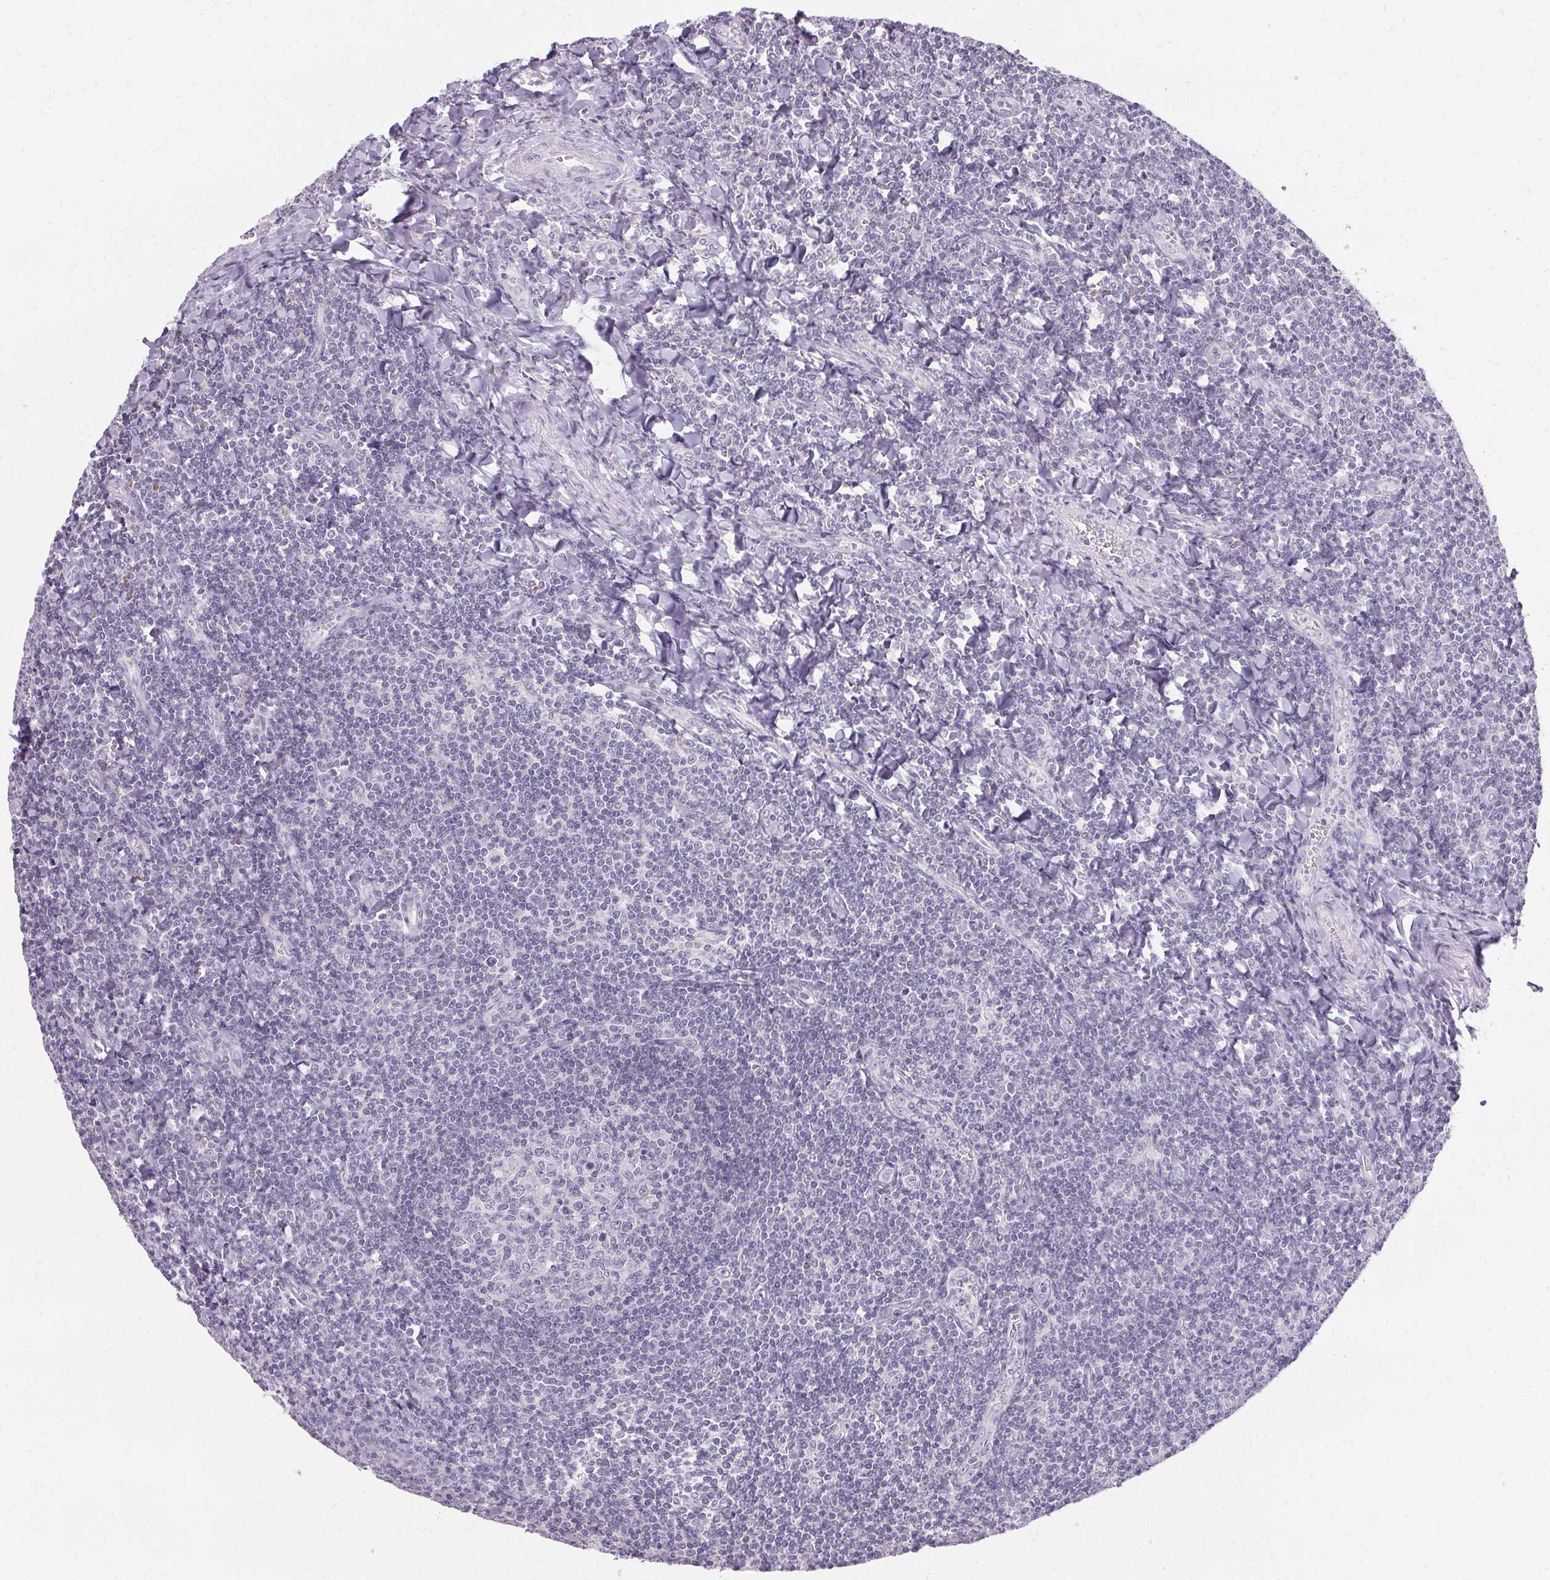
{"staining": {"intensity": "negative", "quantity": "none", "location": "none"}, "tissue": "tonsil", "cell_type": "Germinal center cells", "image_type": "normal", "snomed": [{"axis": "morphology", "description": "Normal tissue, NOS"}, {"axis": "morphology", "description": "Inflammation, NOS"}, {"axis": "topography", "description": "Tonsil"}], "caption": "Immunohistochemical staining of unremarkable tonsil exhibits no significant positivity in germinal center cells.", "gene": "PMEL", "patient": {"sex": "female", "age": 31}}